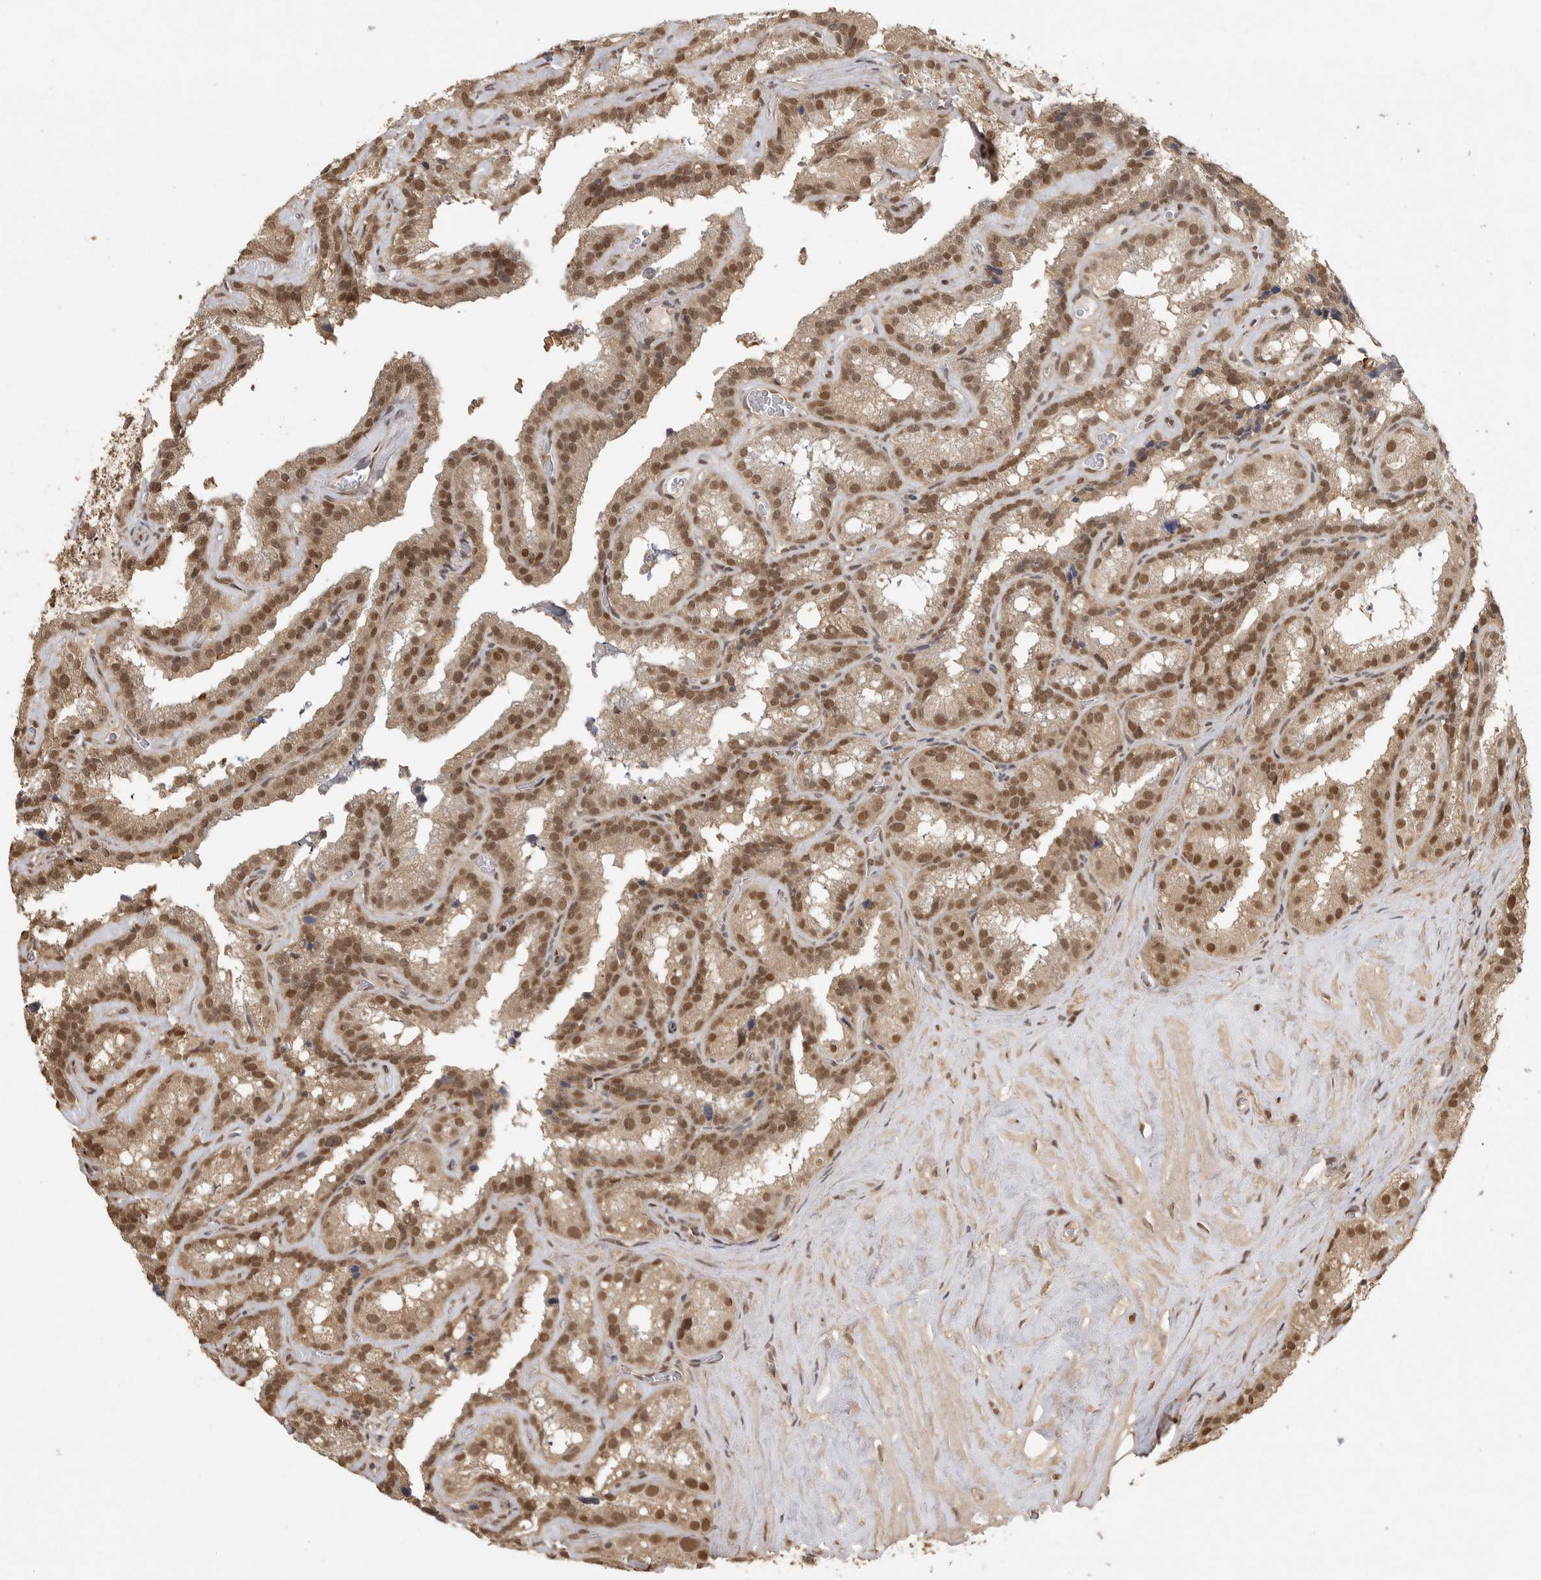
{"staining": {"intensity": "moderate", "quantity": ">75%", "location": "cytoplasmic/membranous,nuclear"}, "tissue": "seminal vesicle", "cell_type": "Glandular cells", "image_type": "normal", "snomed": [{"axis": "morphology", "description": "Normal tissue, NOS"}, {"axis": "topography", "description": "Prostate"}, {"axis": "topography", "description": "Seminal veicle"}], "caption": "Immunohistochemistry photomicrograph of unremarkable seminal vesicle stained for a protein (brown), which displays medium levels of moderate cytoplasmic/membranous,nuclear staining in approximately >75% of glandular cells.", "gene": "DFFA", "patient": {"sex": "male", "age": 59}}